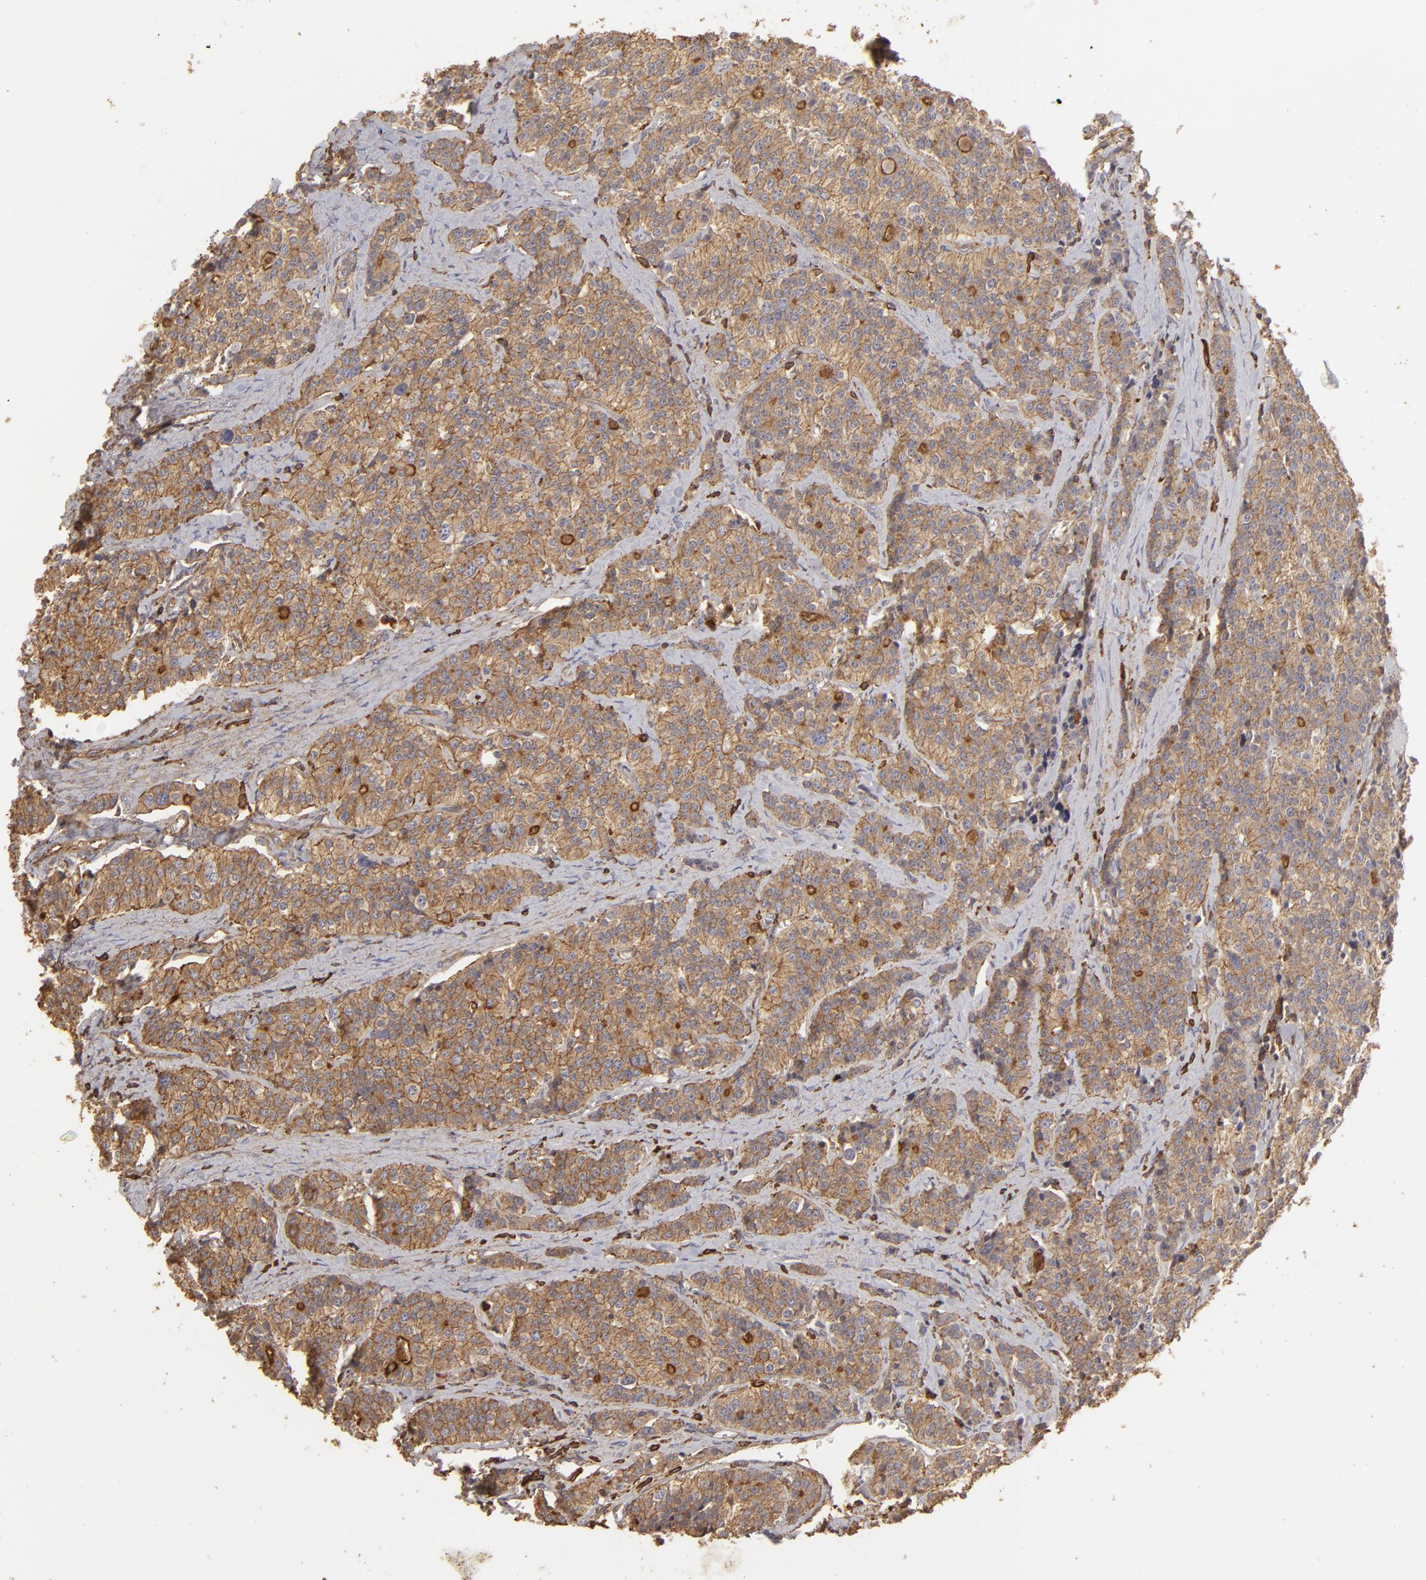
{"staining": {"intensity": "moderate", "quantity": ">75%", "location": "cytoplasmic/membranous"}, "tissue": "carcinoid", "cell_type": "Tumor cells", "image_type": "cancer", "snomed": [{"axis": "morphology", "description": "Carcinoid, malignant, NOS"}, {"axis": "topography", "description": "Small intestine"}], "caption": "A brown stain labels moderate cytoplasmic/membranous expression of a protein in carcinoid tumor cells.", "gene": "ACTB", "patient": {"sex": "male", "age": 63}}